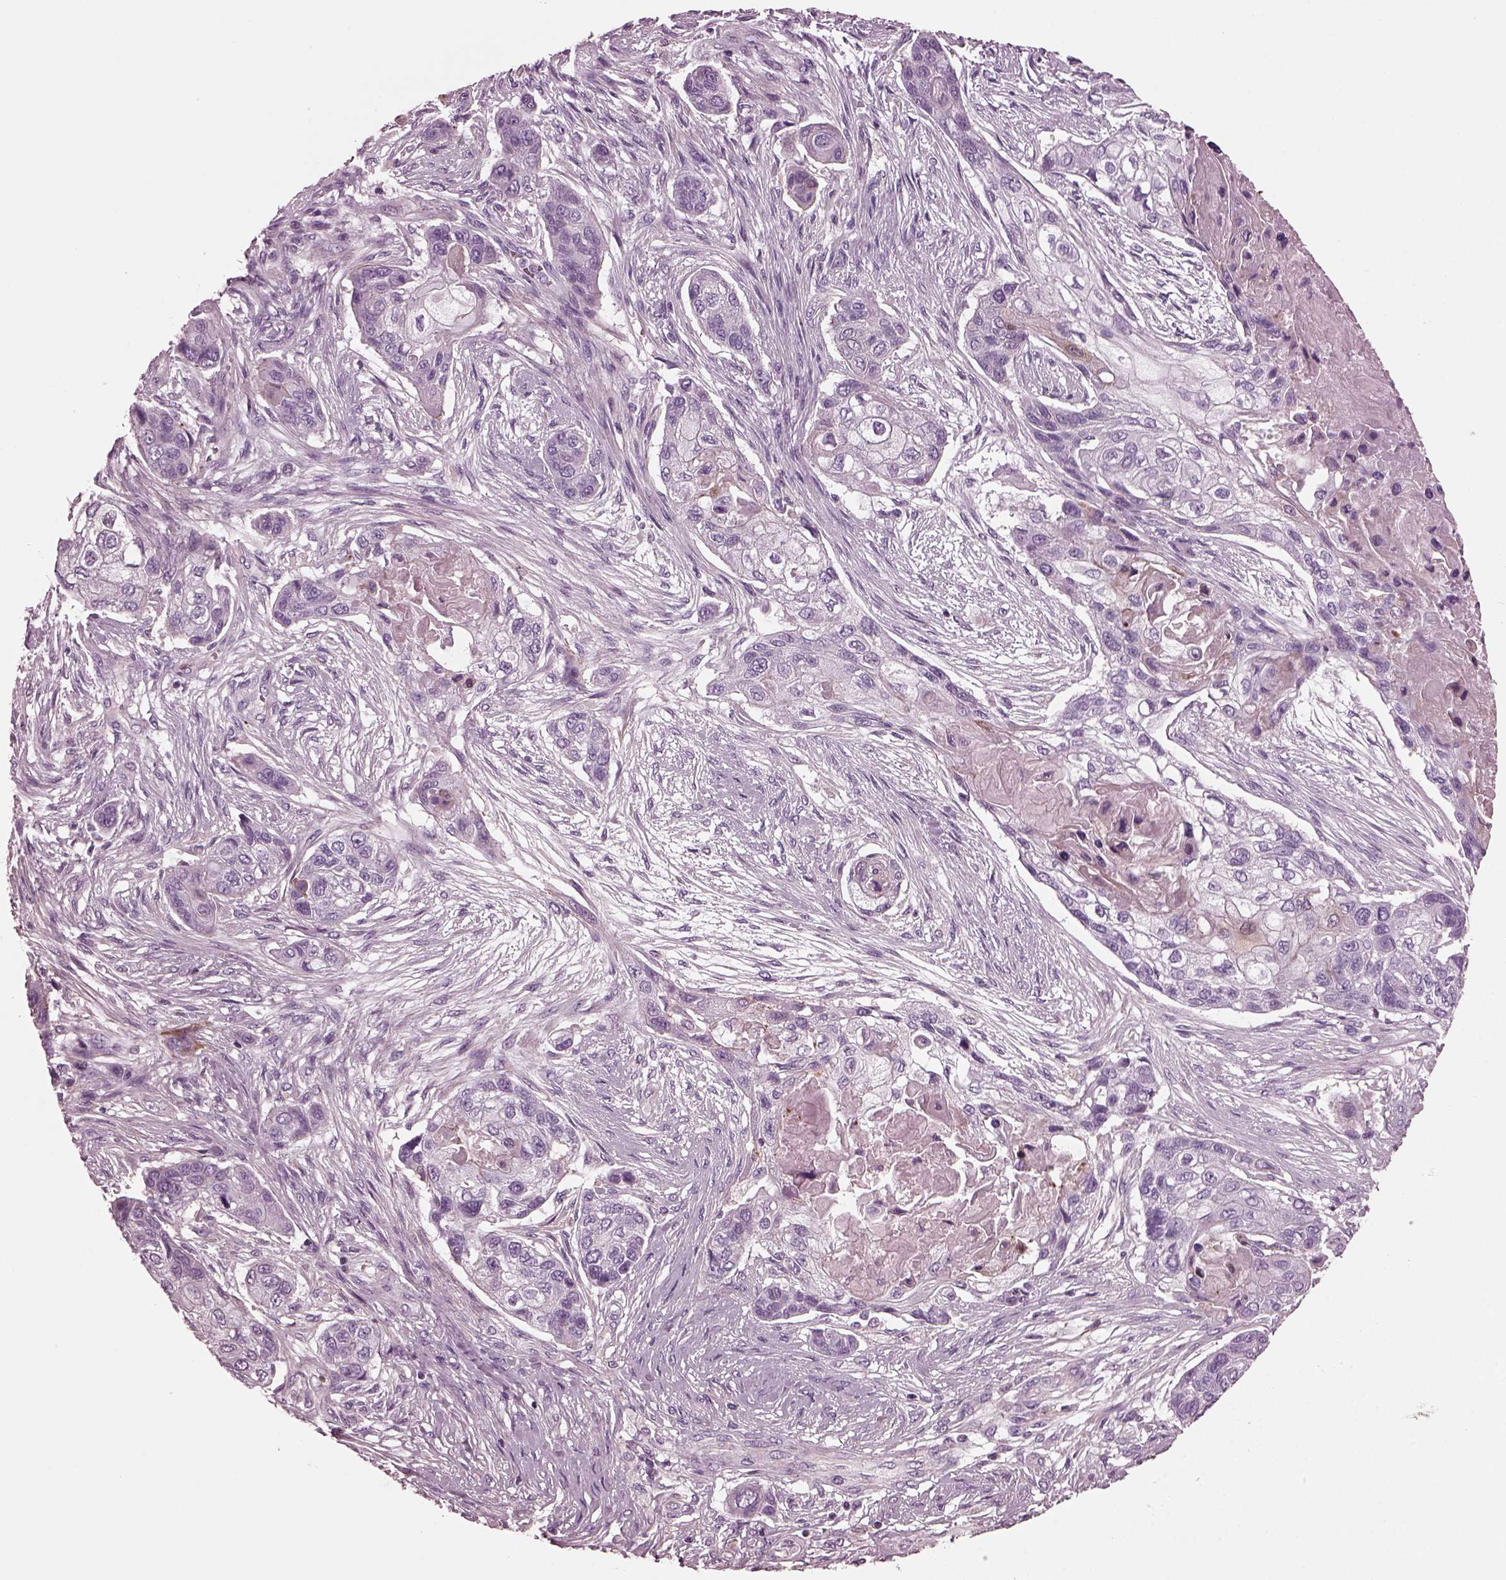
{"staining": {"intensity": "negative", "quantity": "none", "location": "none"}, "tissue": "lung cancer", "cell_type": "Tumor cells", "image_type": "cancer", "snomed": [{"axis": "morphology", "description": "Squamous cell carcinoma, NOS"}, {"axis": "topography", "description": "Lung"}], "caption": "The image displays no staining of tumor cells in lung cancer. (DAB immunohistochemistry visualized using brightfield microscopy, high magnification).", "gene": "GDF11", "patient": {"sex": "male", "age": 69}}